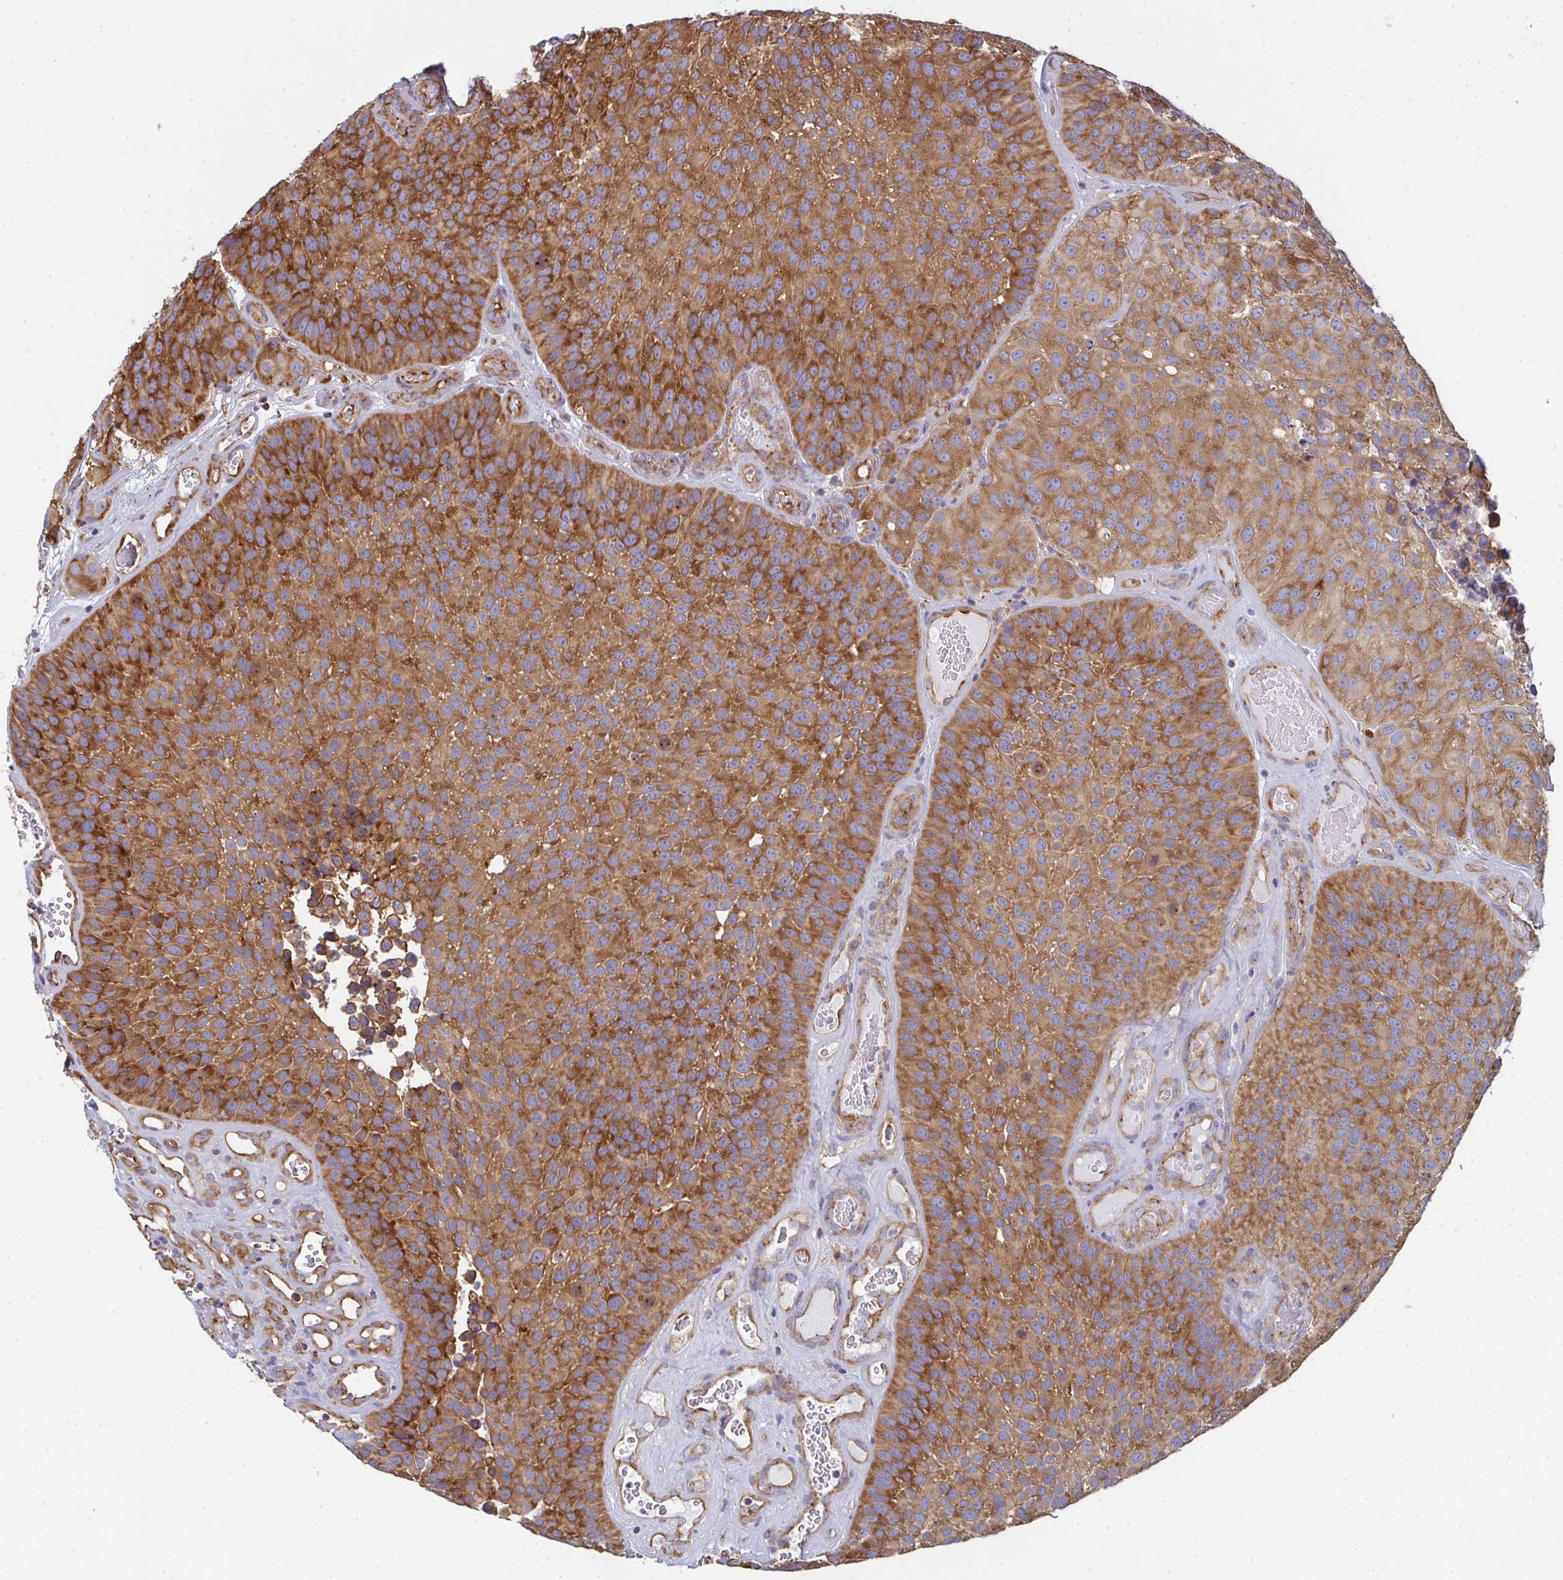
{"staining": {"intensity": "strong", "quantity": ">75%", "location": "cytoplasmic/membranous"}, "tissue": "urothelial cancer", "cell_type": "Tumor cells", "image_type": "cancer", "snomed": [{"axis": "morphology", "description": "Urothelial carcinoma, Low grade"}, {"axis": "topography", "description": "Urinary bladder"}], "caption": "Protein expression analysis of low-grade urothelial carcinoma exhibits strong cytoplasmic/membranous expression in about >75% of tumor cells.", "gene": "DYNC1I2", "patient": {"sex": "male", "age": 76}}